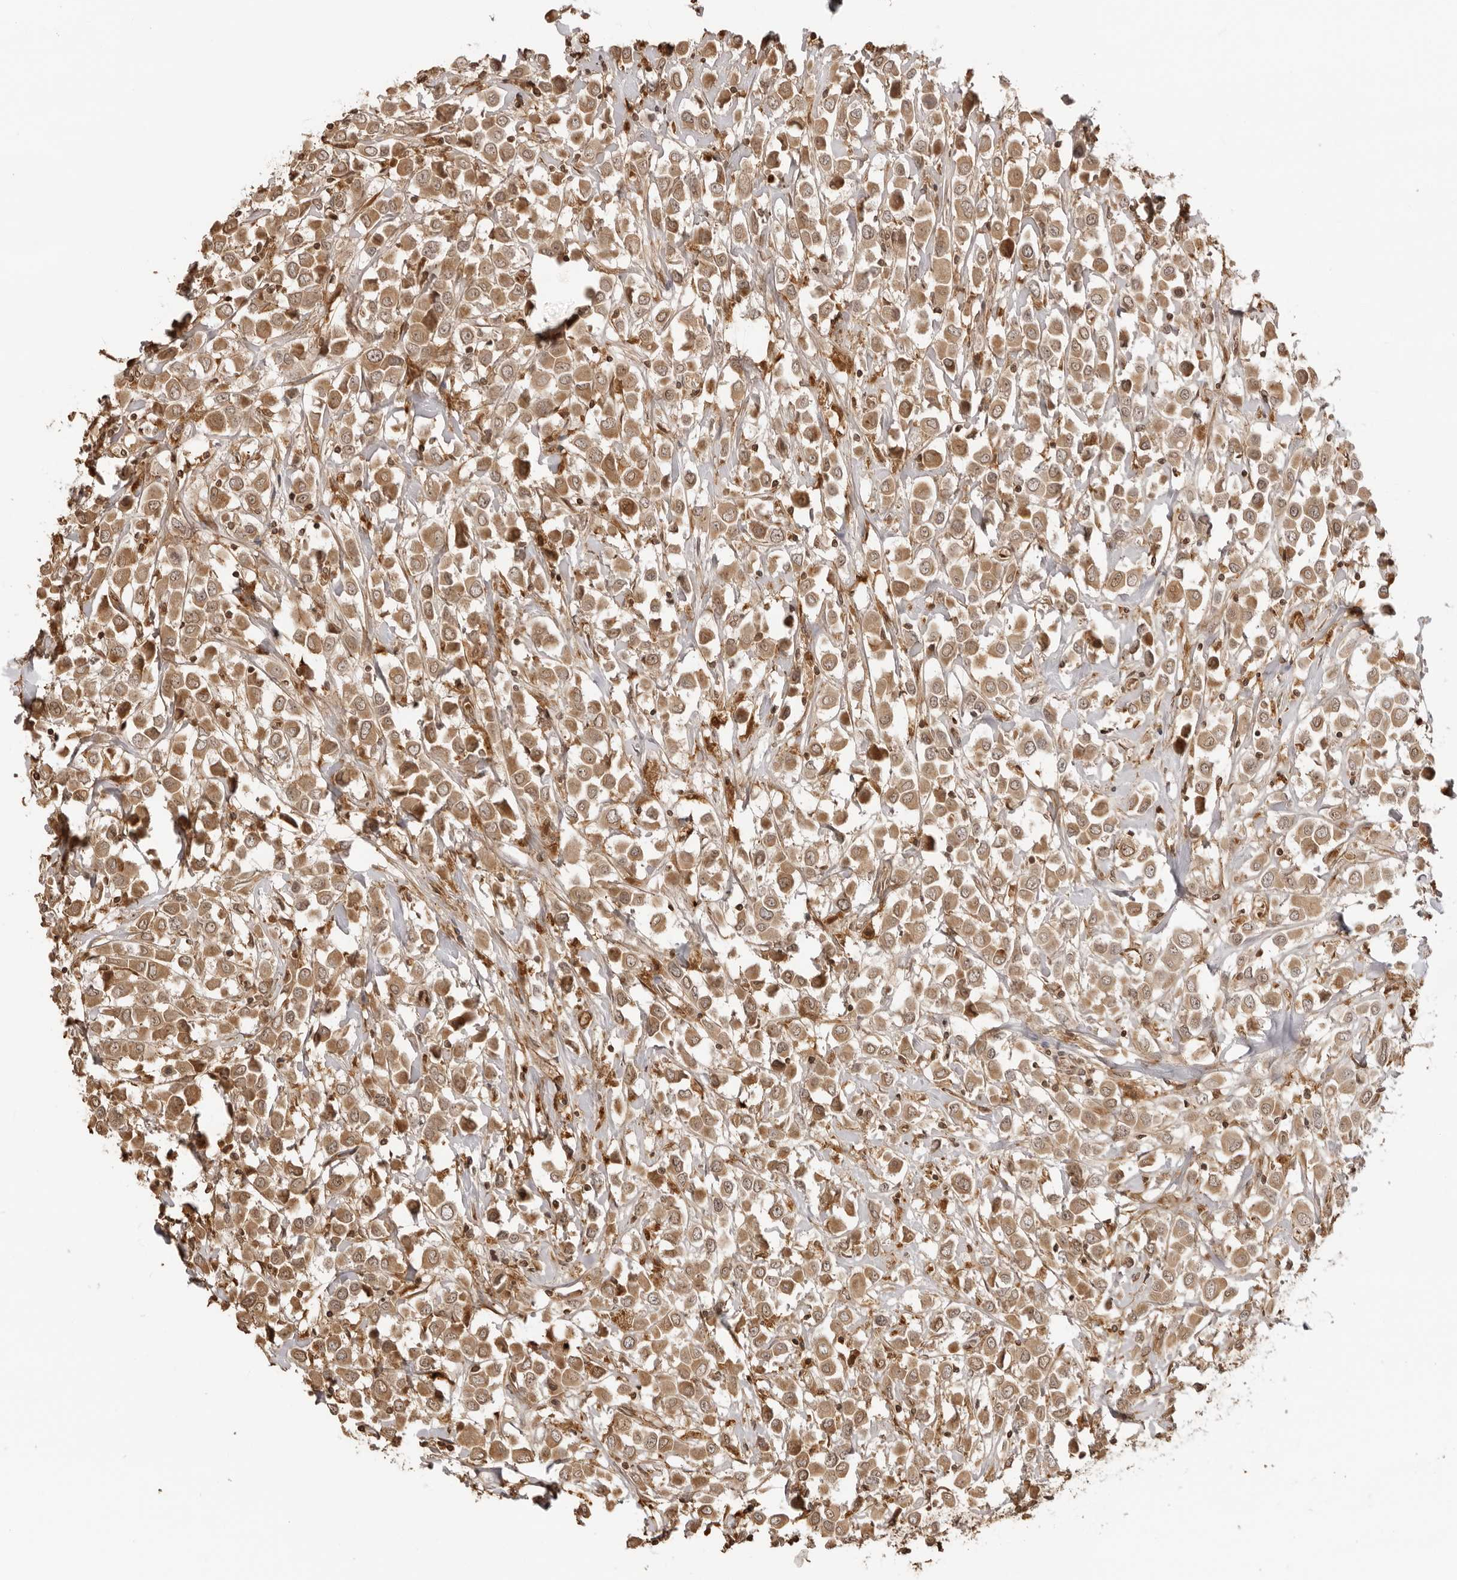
{"staining": {"intensity": "moderate", "quantity": ">75%", "location": "cytoplasmic/membranous,nuclear"}, "tissue": "breast cancer", "cell_type": "Tumor cells", "image_type": "cancer", "snomed": [{"axis": "morphology", "description": "Duct carcinoma"}, {"axis": "topography", "description": "Breast"}], "caption": "High-magnification brightfield microscopy of infiltrating ductal carcinoma (breast) stained with DAB (brown) and counterstained with hematoxylin (blue). tumor cells exhibit moderate cytoplasmic/membranous and nuclear expression is identified in about>75% of cells.", "gene": "IKBKE", "patient": {"sex": "female", "age": 61}}